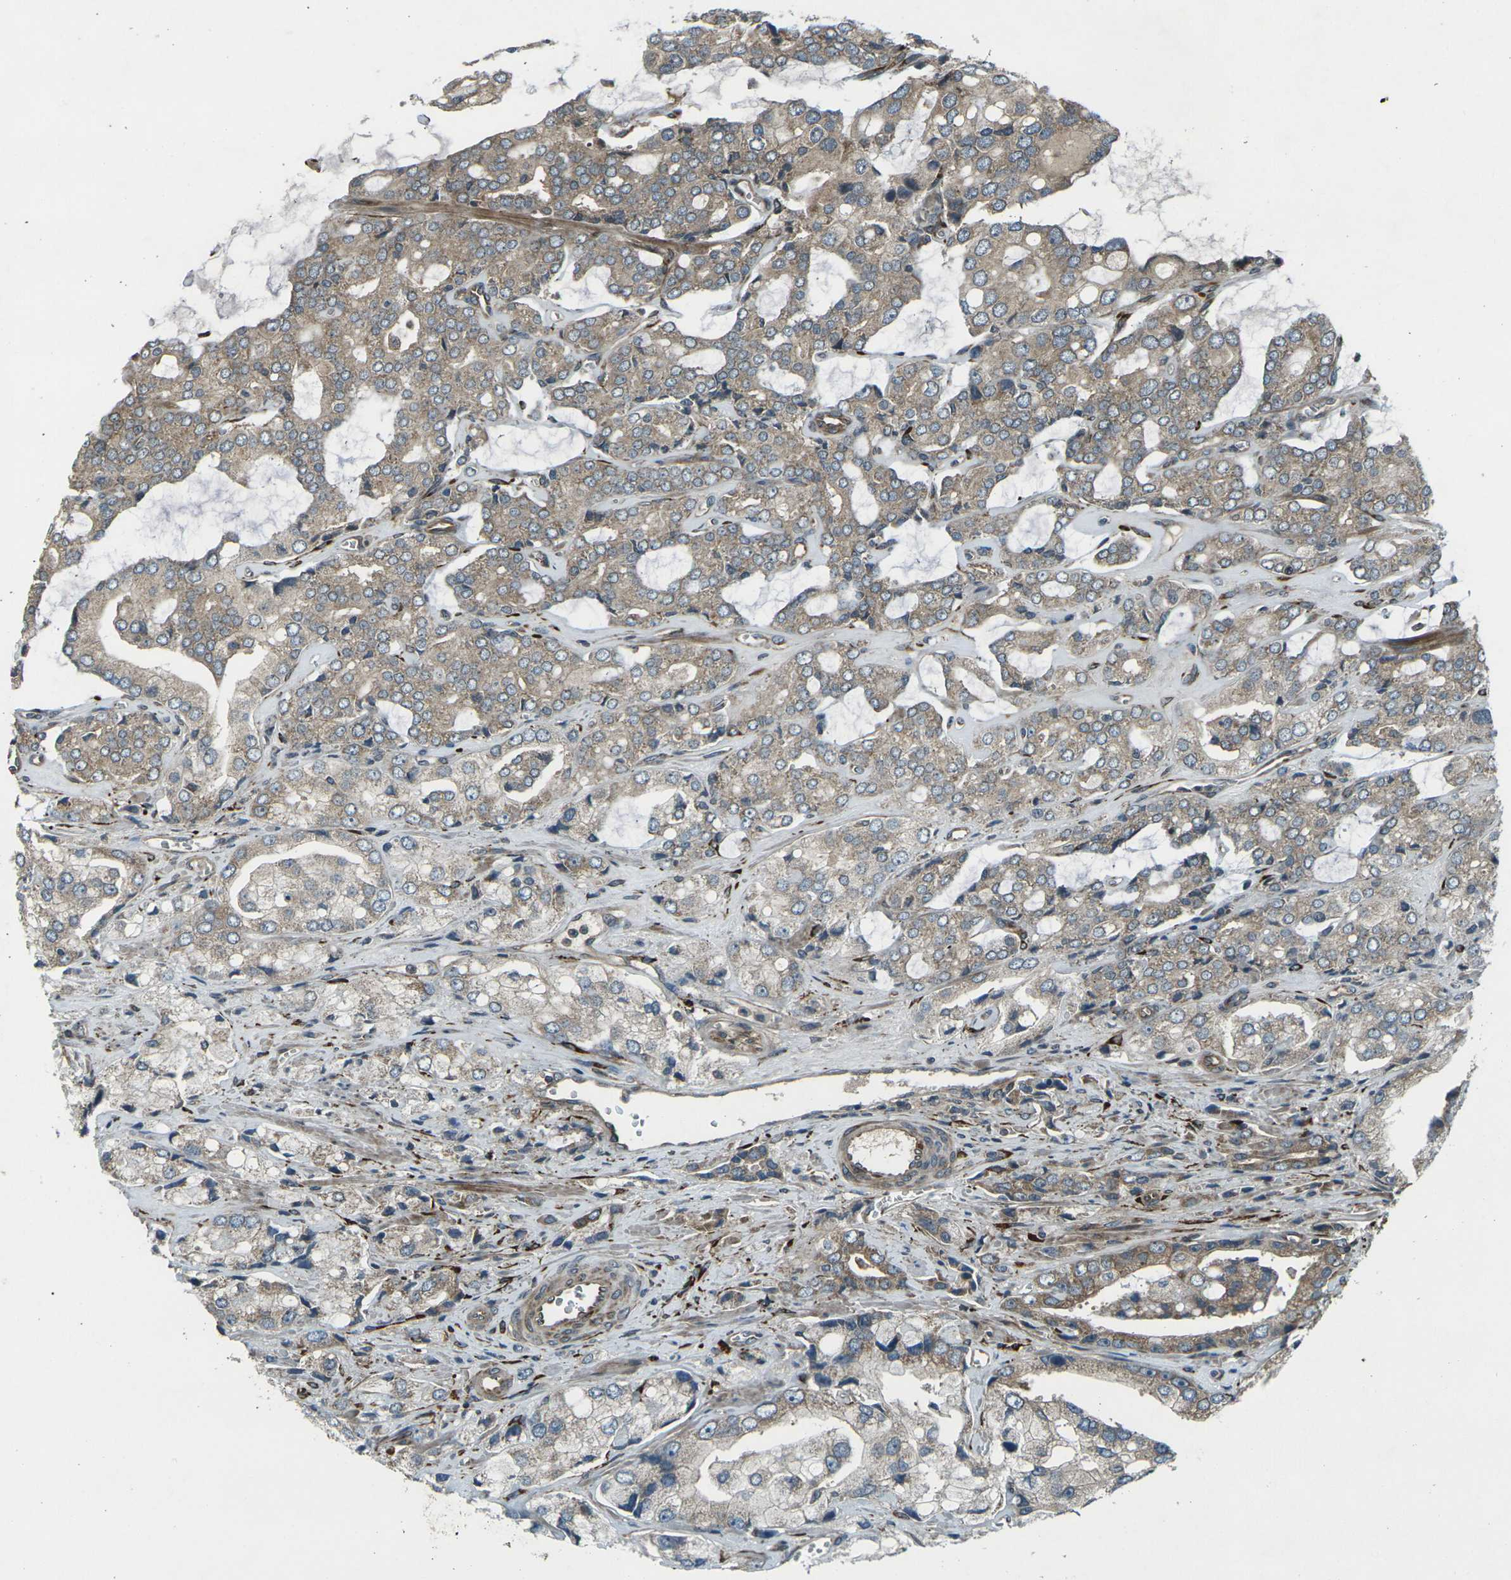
{"staining": {"intensity": "moderate", "quantity": "25%-75%", "location": "cytoplasmic/membranous"}, "tissue": "prostate cancer", "cell_type": "Tumor cells", "image_type": "cancer", "snomed": [{"axis": "morphology", "description": "Adenocarcinoma, High grade"}, {"axis": "topography", "description": "Prostate"}], "caption": "Protein expression analysis of human prostate cancer (adenocarcinoma (high-grade)) reveals moderate cytoplasmic/membranous staining in about 25%-75% of tumor cells. (Stains: DAB (3,3'-diaminobenzidine) in brown, nuclei in blue, Microscopy: brightfield microscopy at high magnification).", "gene": "LSMEM1", "patient": {"sex": "male", "age": 67}}